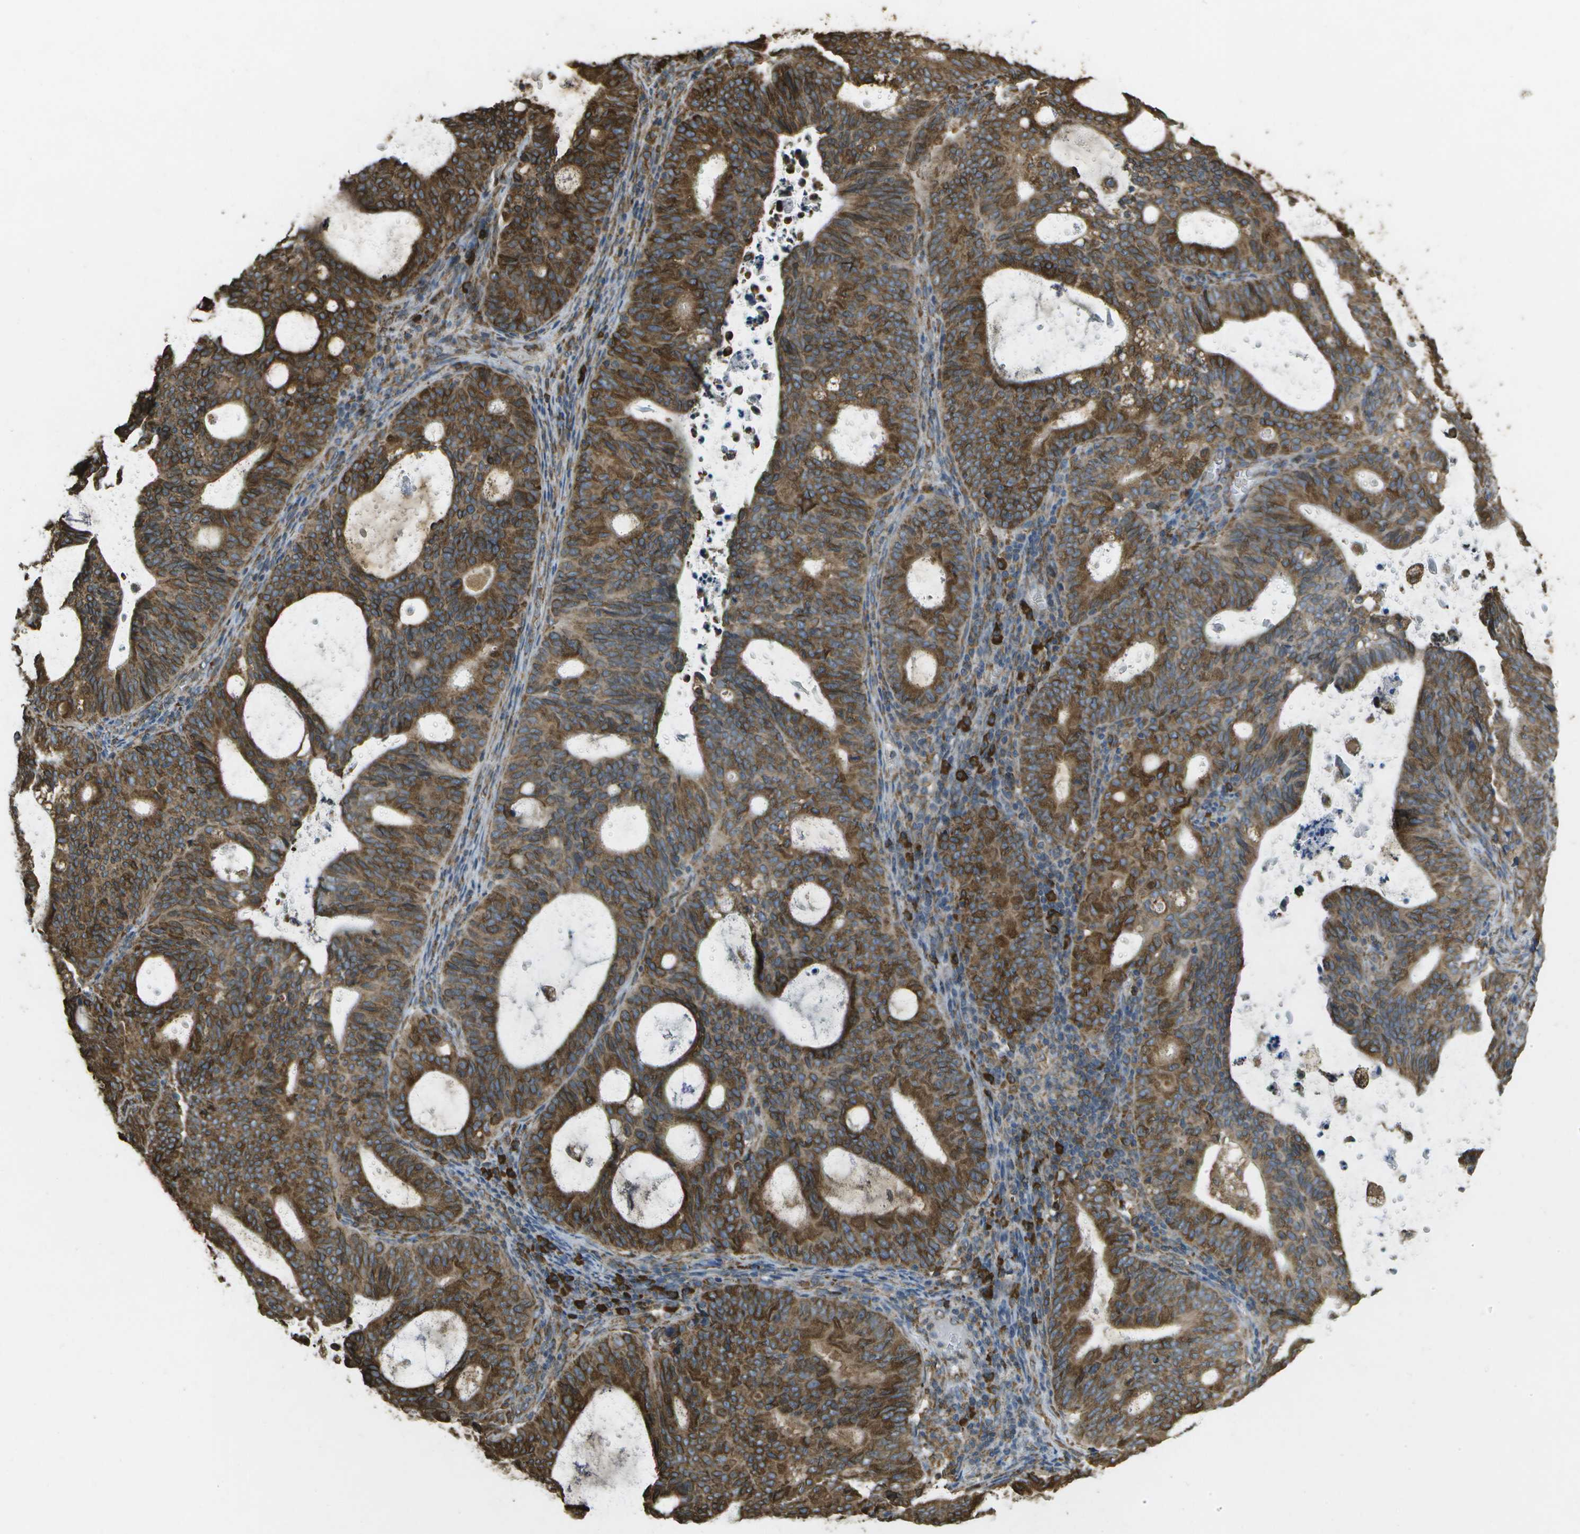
{"staining": {"intensity": "strong", "quantity": ">75%", "location": "cytoplasmic/membranous"}, "tissue": "endometrial cancer", "cell_type": "Tumor cells", "image_type": "cancer", "snomed": [{"axis": "morphology", "description": "Adenocarcinoma, NOS"}, {"axis": "topography", "description": "Uterus"}], "caption": "The immunohistochemical stain labels strong cytoplasmic/membranous expression in tumor cells of adenocarcinoma (endometrial) tissue.", "gene": "PDIA4", "patient": {"sex": "female", "age": 83}}